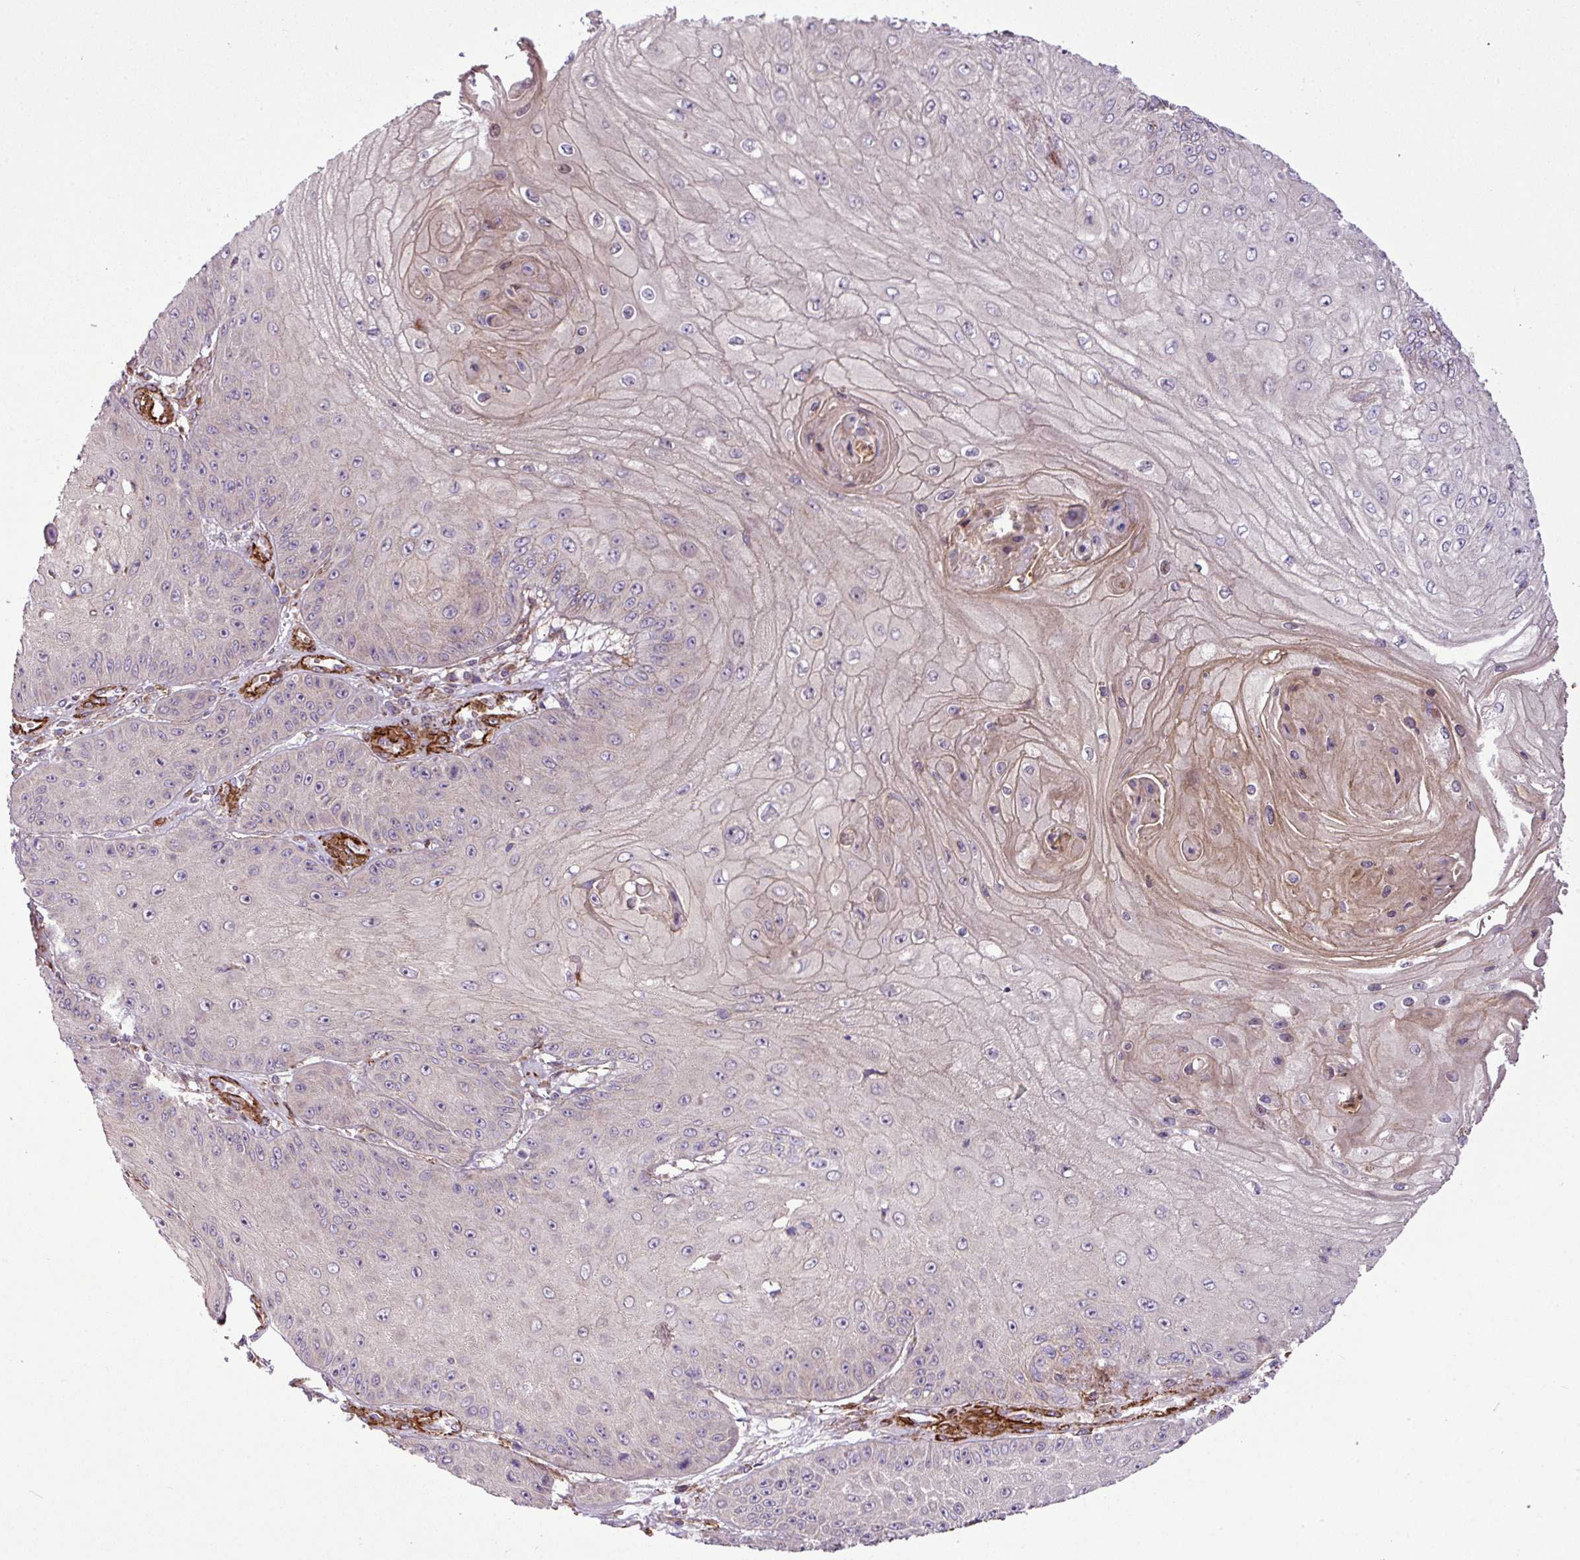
{"staining": {"intensity": "negative", "quantity": "none", "location": "none"}, "tissue": "skin cancer", "cell_type": "Tumor cells", "image_type": "cancer", "snomed": [{"axis": "morphology", "description": "Squamous cell carcinoma, NOS"}, {"axis": "topography", "description": "Skin"}], "caption": "Human skin squamous cell carcinoma stained for a protein using immunohistochemistry shows no expression in tumor cells.", "gene": "FAM47E", "patient": {"sex": "male", "age": 70}}